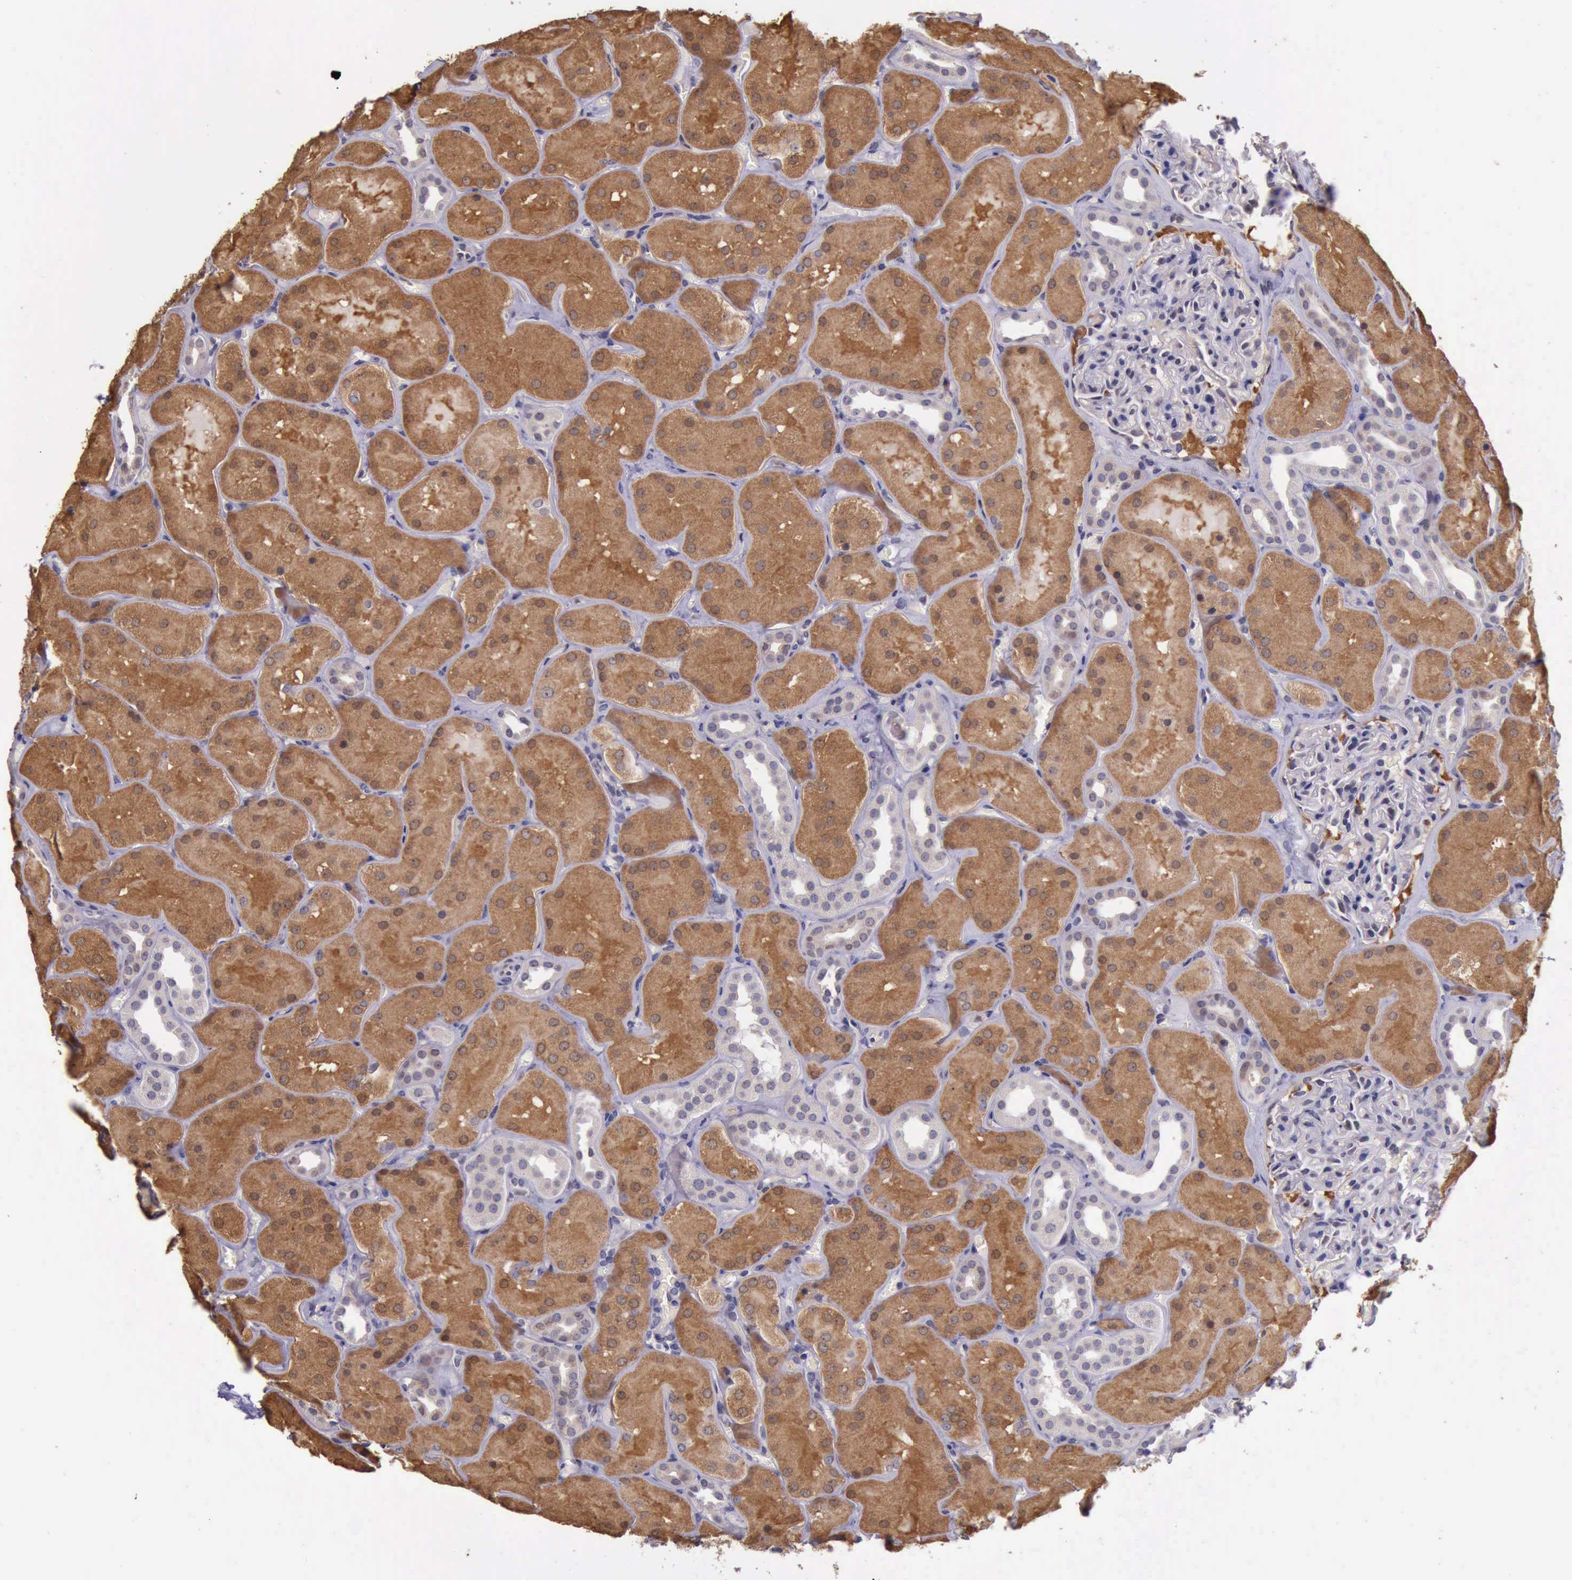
{"staining": {"intensity": "negative", "quantity": "none", "location": "none"}, "tissue": "kidney", "cell_type": "Cells in glomeruli", "image_type": "normal", "snomed": [{"axis": "morphology", "description": "Normal tissue, NOS"}, {"axis": "topography", "description": "Kidney"}], "caption": "Image shows no significant protein expression in cells in glomeruli of benign kidney. Nuclei are stained in blue.", "gene": "PLEK2", "patient": {"sex": "male", "age": 28}}